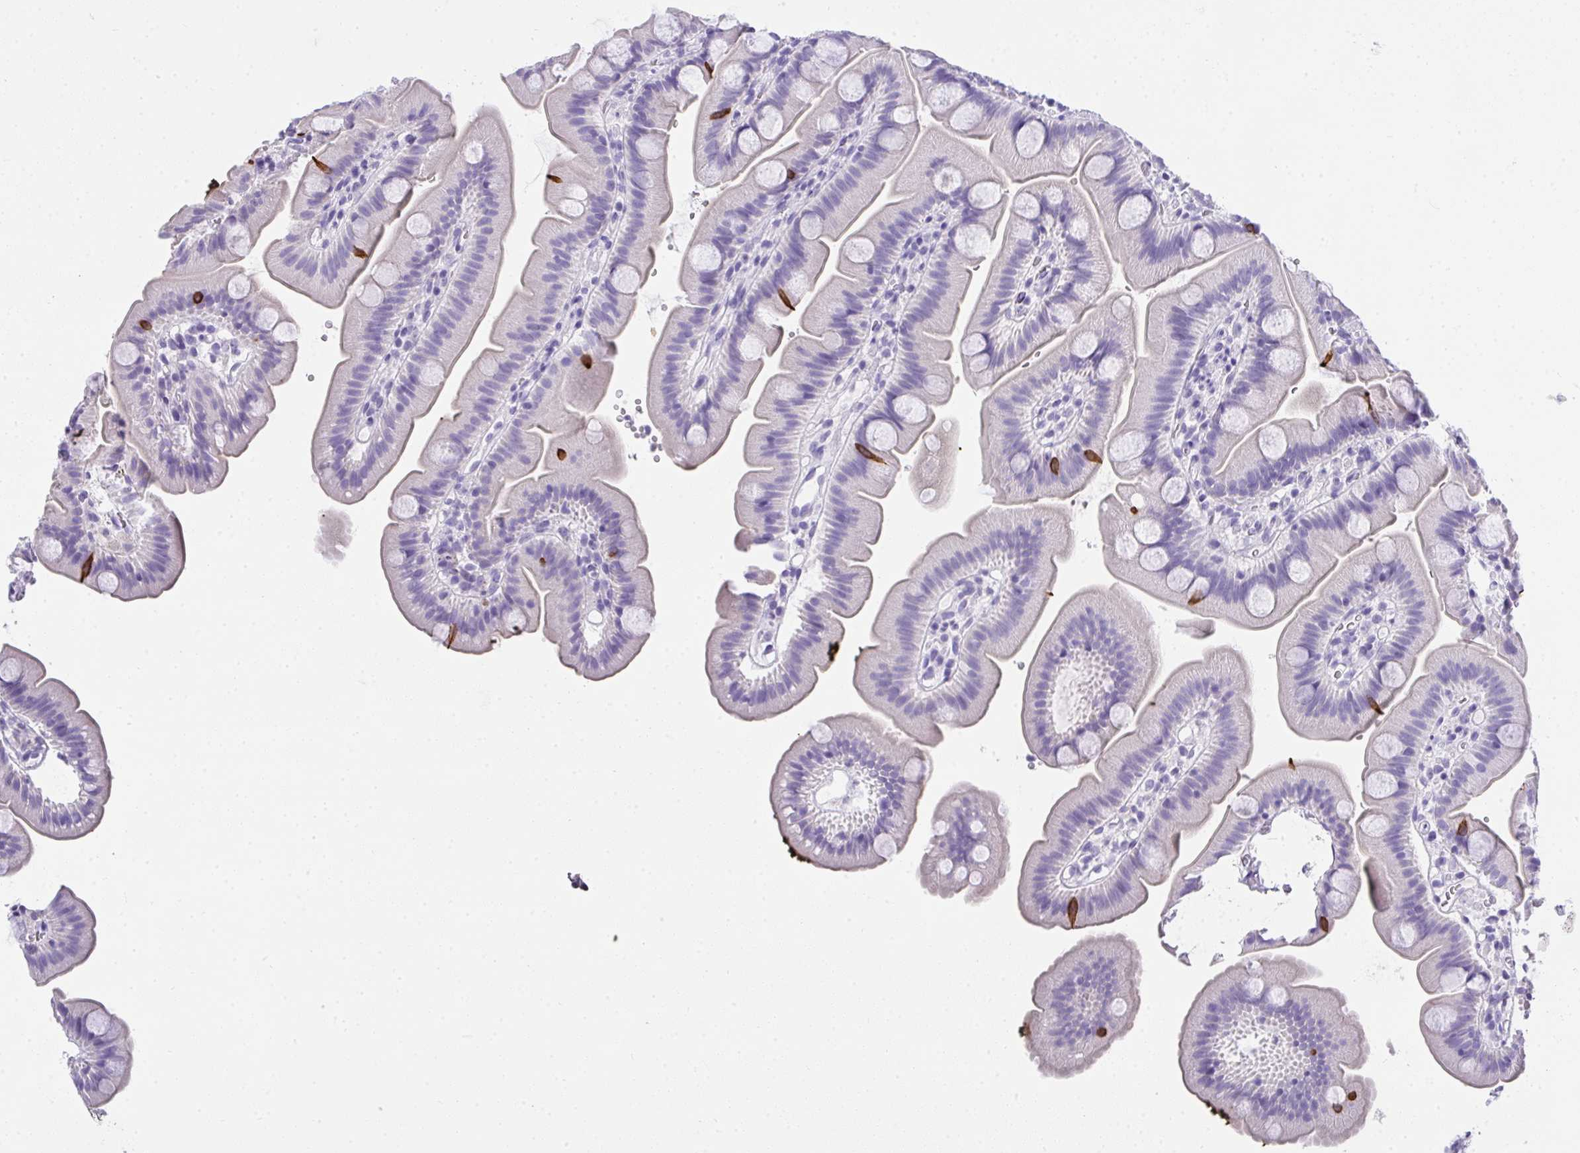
{"staining": {"intensity": "strong", "quantity": "<25%", "location": "cytoplasmic/membranous"}, "tissue": "small intestine", "cell_type": "Glandular cells", "image_type": "normal", "snomed": [{"axis": "morphology", "description": "Normal tissue, NOS"}, {"axis": "topography", "description": "Small intestine"}], "caption": "Protein staining by IHC exhibits strong cytoplasmic/membranous expression in approximately <25% of glandular cells in benign small intestine.", "gene": "AVIL", "patient": {"sex": "female", "age": 68}}